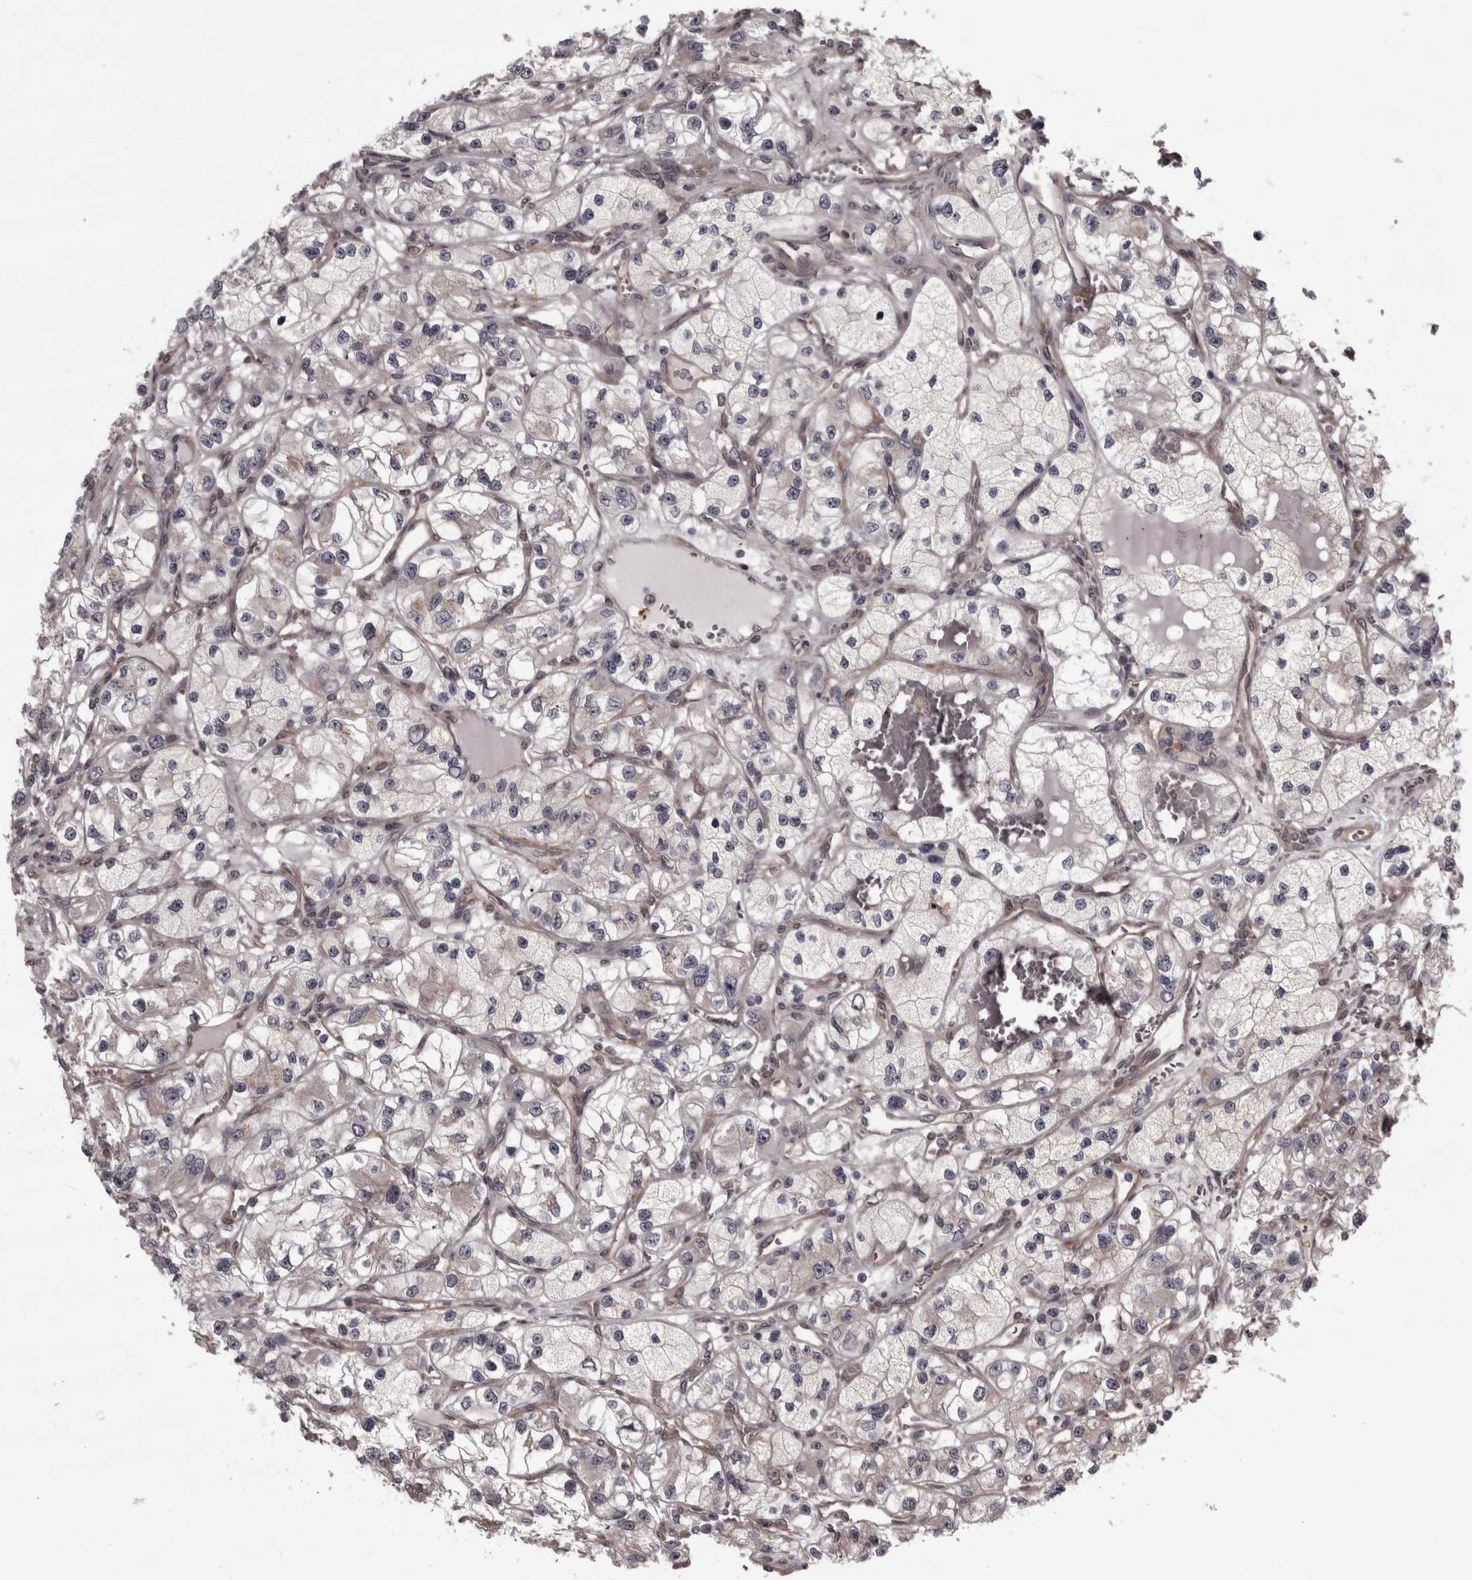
{"staining": {"intensity": "negative", "quantity": "none", "location": "none"}, "tissue": "renal cancer", "cell_type": "Tumor cells", "image_type": "cancer", "snomed": [{"axis": "morphology", "description": "Adenocarcinoma, NOS"}, {"axis": "topography", "description": "Kidney"}], "caption": "Immunohistochemistry histopathology image of human renal cancer stained for a protein (brown), which reveals no expression in tumor cells. The staining was performed using DAB (3,3'-diaminobenzidine) to visualize the protein expression in brown, while the nuclei were stained in blue with hematoxylin (Magnification: 20x).", "gene": "RSU1", "patient": {"sex": "female", "age": 57}}